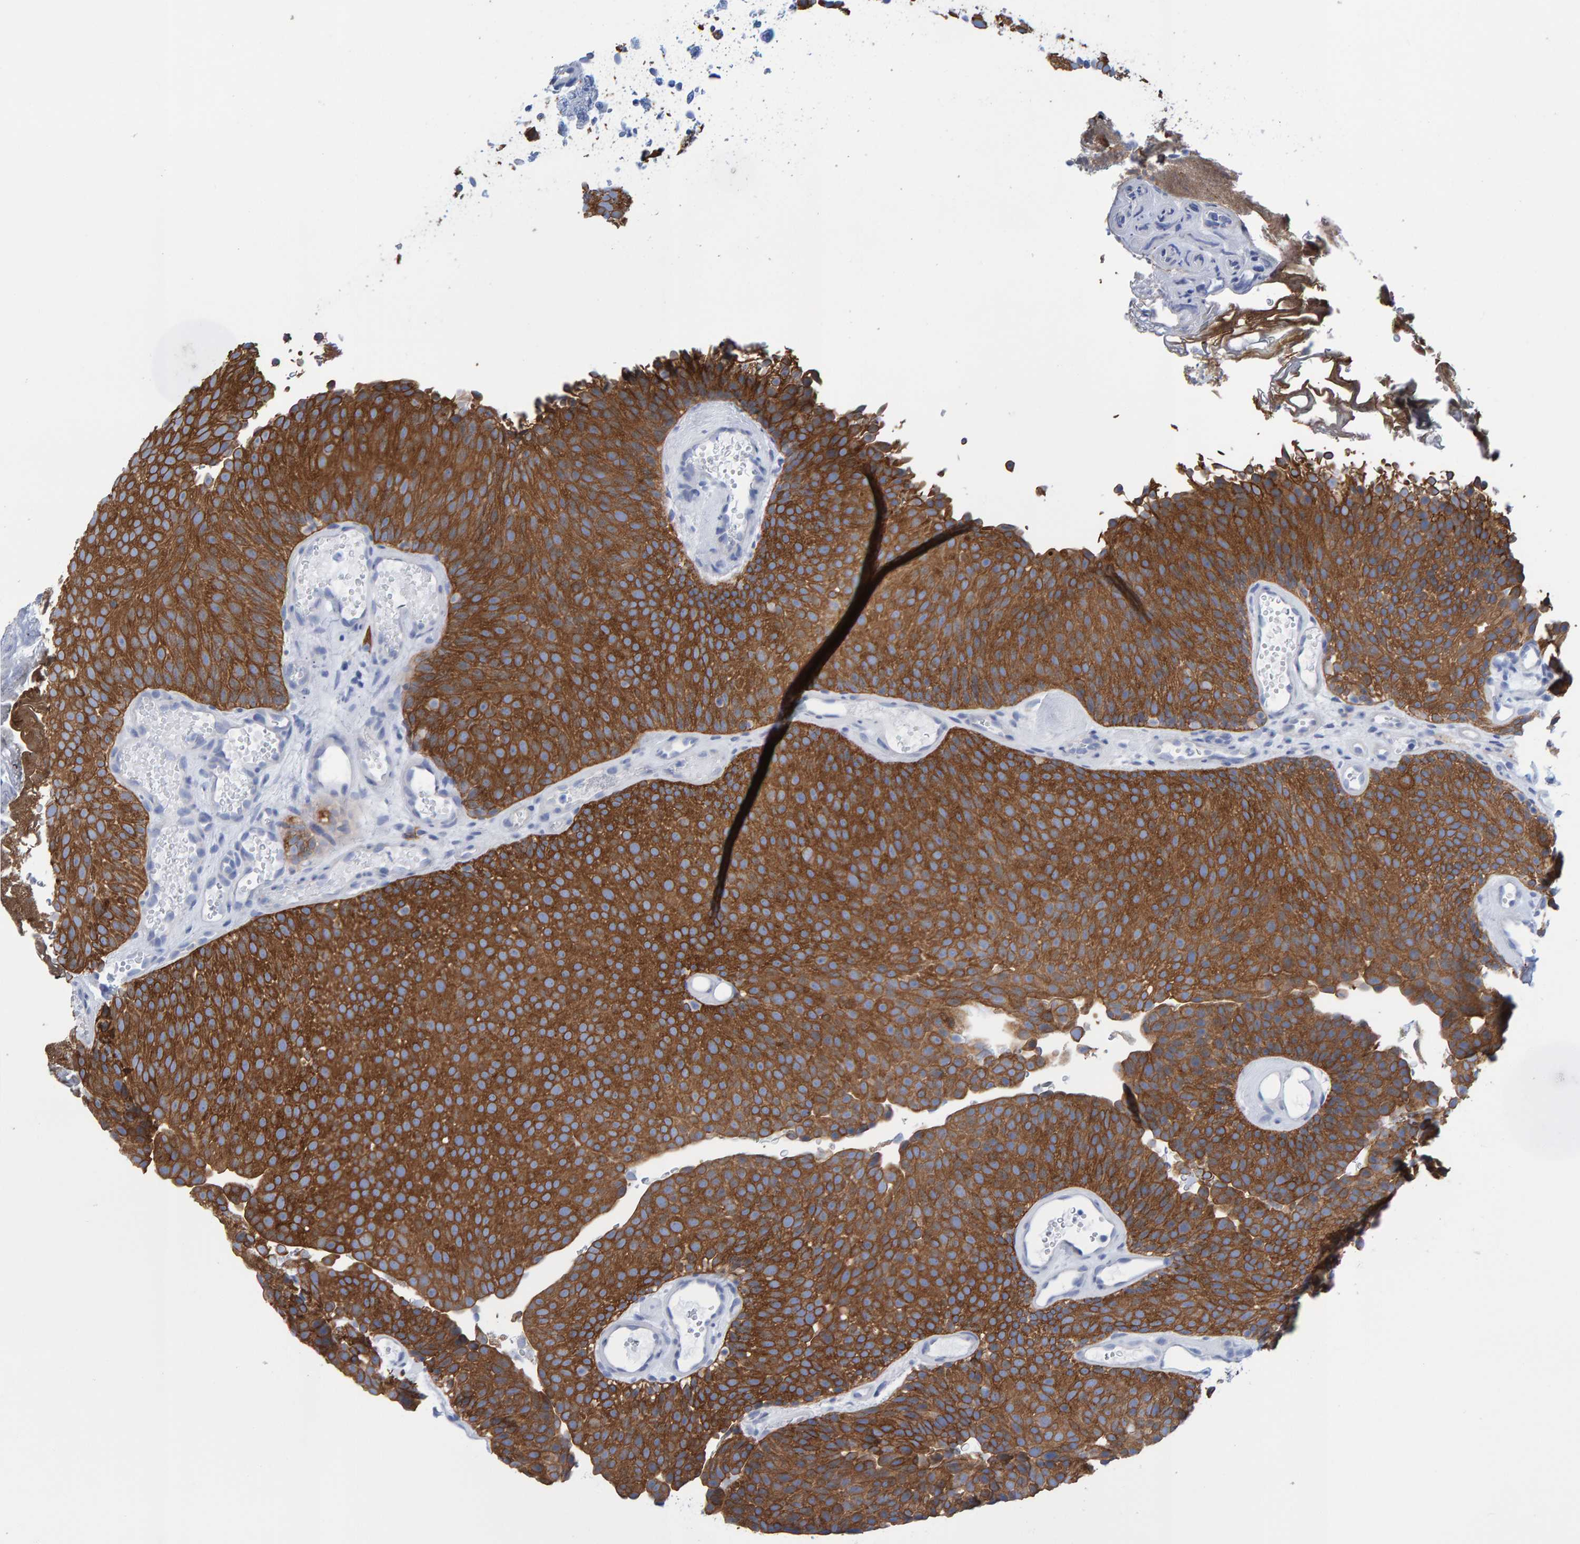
{"staining": {"intensity": "strong", "quantity": ">75%", "location": "cytoplasmic/membranous"}, "tissue": "urothelial cancer", "cell_type": "Tumor cells", "image_type": "cancer", "snomed": [{"axis": "morphology", "description": "Urothelial carcinoma, Low grade"}, {"axis": "topography", "description": "Urinary bladder"}], "caption": "This is a histology image of immunohistochemistry staining of urothelial carcinoma (low-grade), which shows strong expression in the cytoplasmic/membranous of tumor cells.", "gene": "JAKMIP3", "patient": {"sex": "male", "age": 78}}